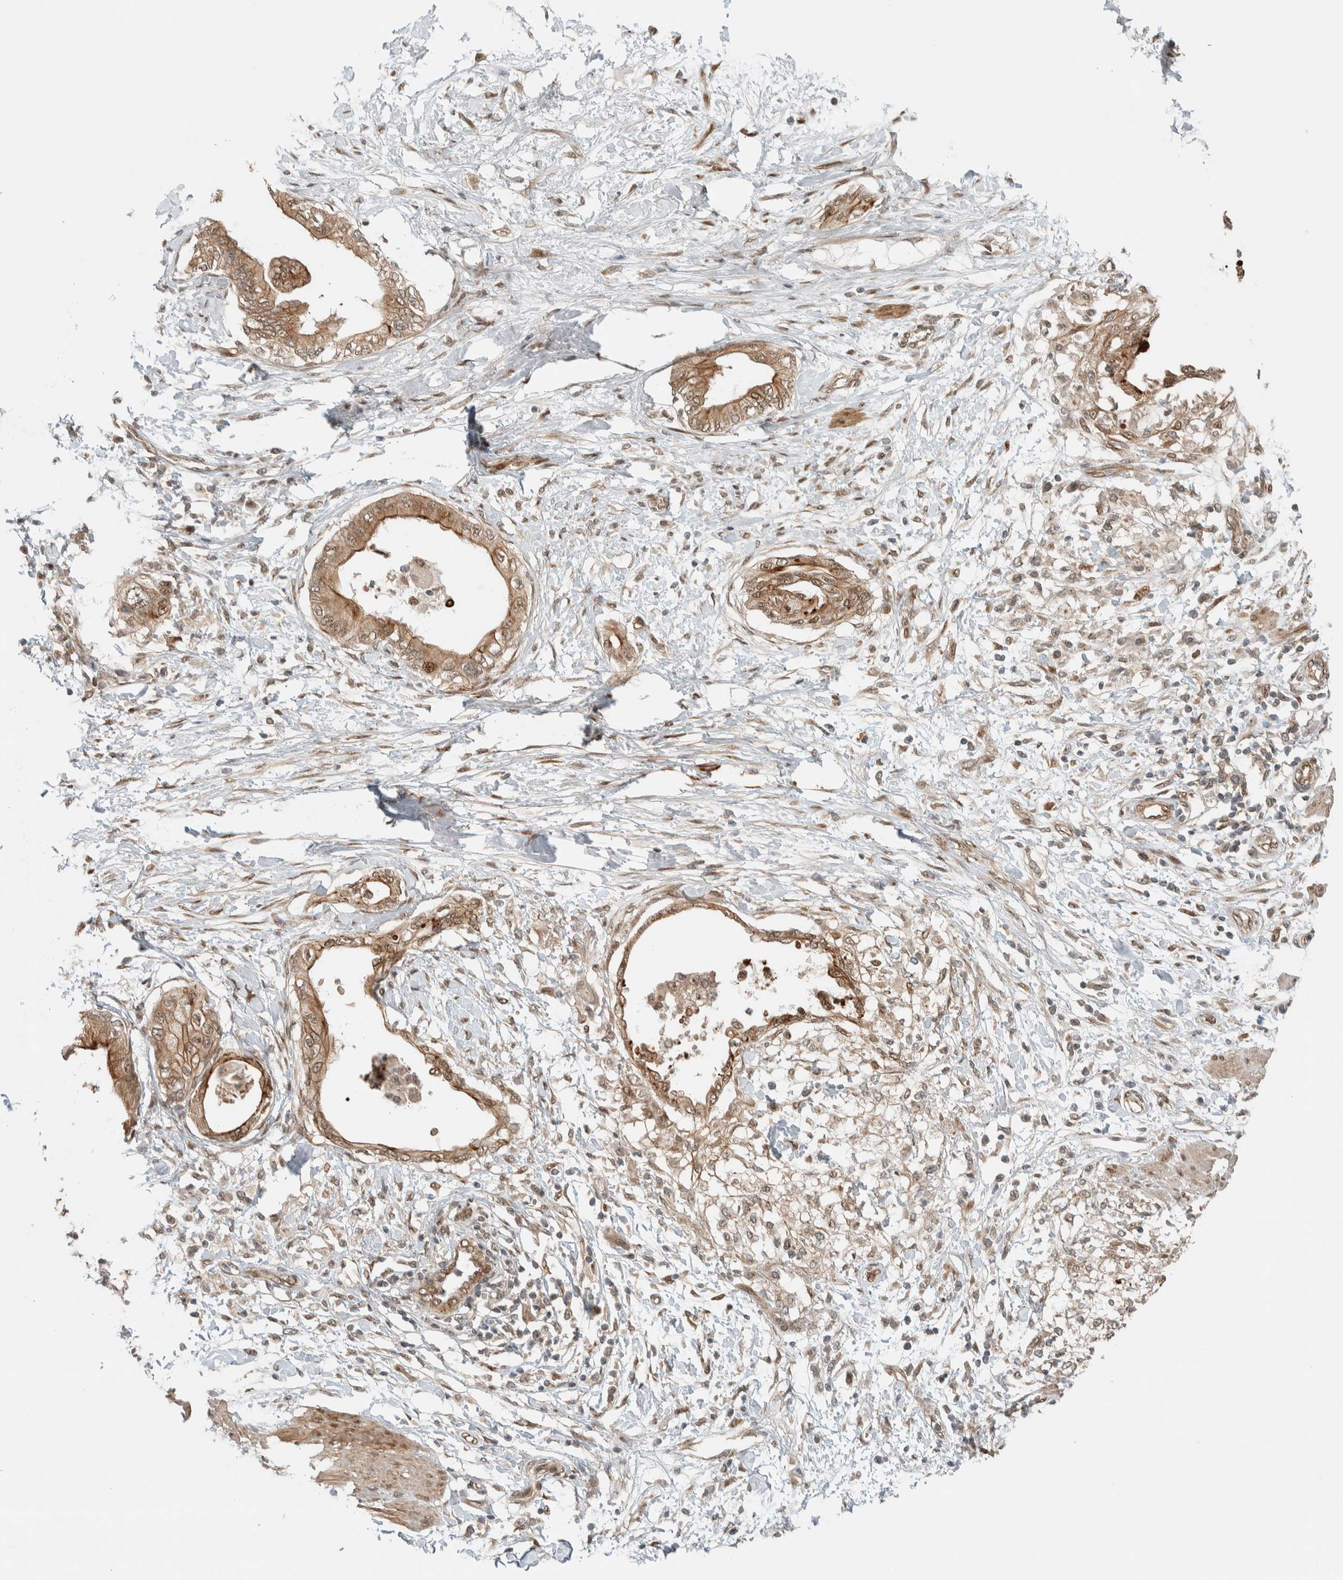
{"staining": {"intensity": "moderate", "quantity": ">75%", "location": "cytoplasmic/membranous,nuclear"}, "tissue": "pancreatic cancer", "cell_type": "Tumor cells", "image_type": "cancer", "snomed": [{"axis": "morphology", "description": "Normal tissue, NOS"}, {"axis": "morphology", "description": "Adenocarcinoma, NOS"}, {"axis": "topography", "description": "Pancreas"}, {"axis": "topography", "description": "Duodenum"}], "caption": "DAB immunohistochemical staining of human adenocarcinoma (pancreatic) reveals moderate cytoplasmic/membranous and nuclear protein positivity in approximately >75% of tumor cells. (brown staining indicates protein expression, while blue staining denotes nuclei).", "gene": "STXBP4", "patient": {"sex": "female", "age": 60}}